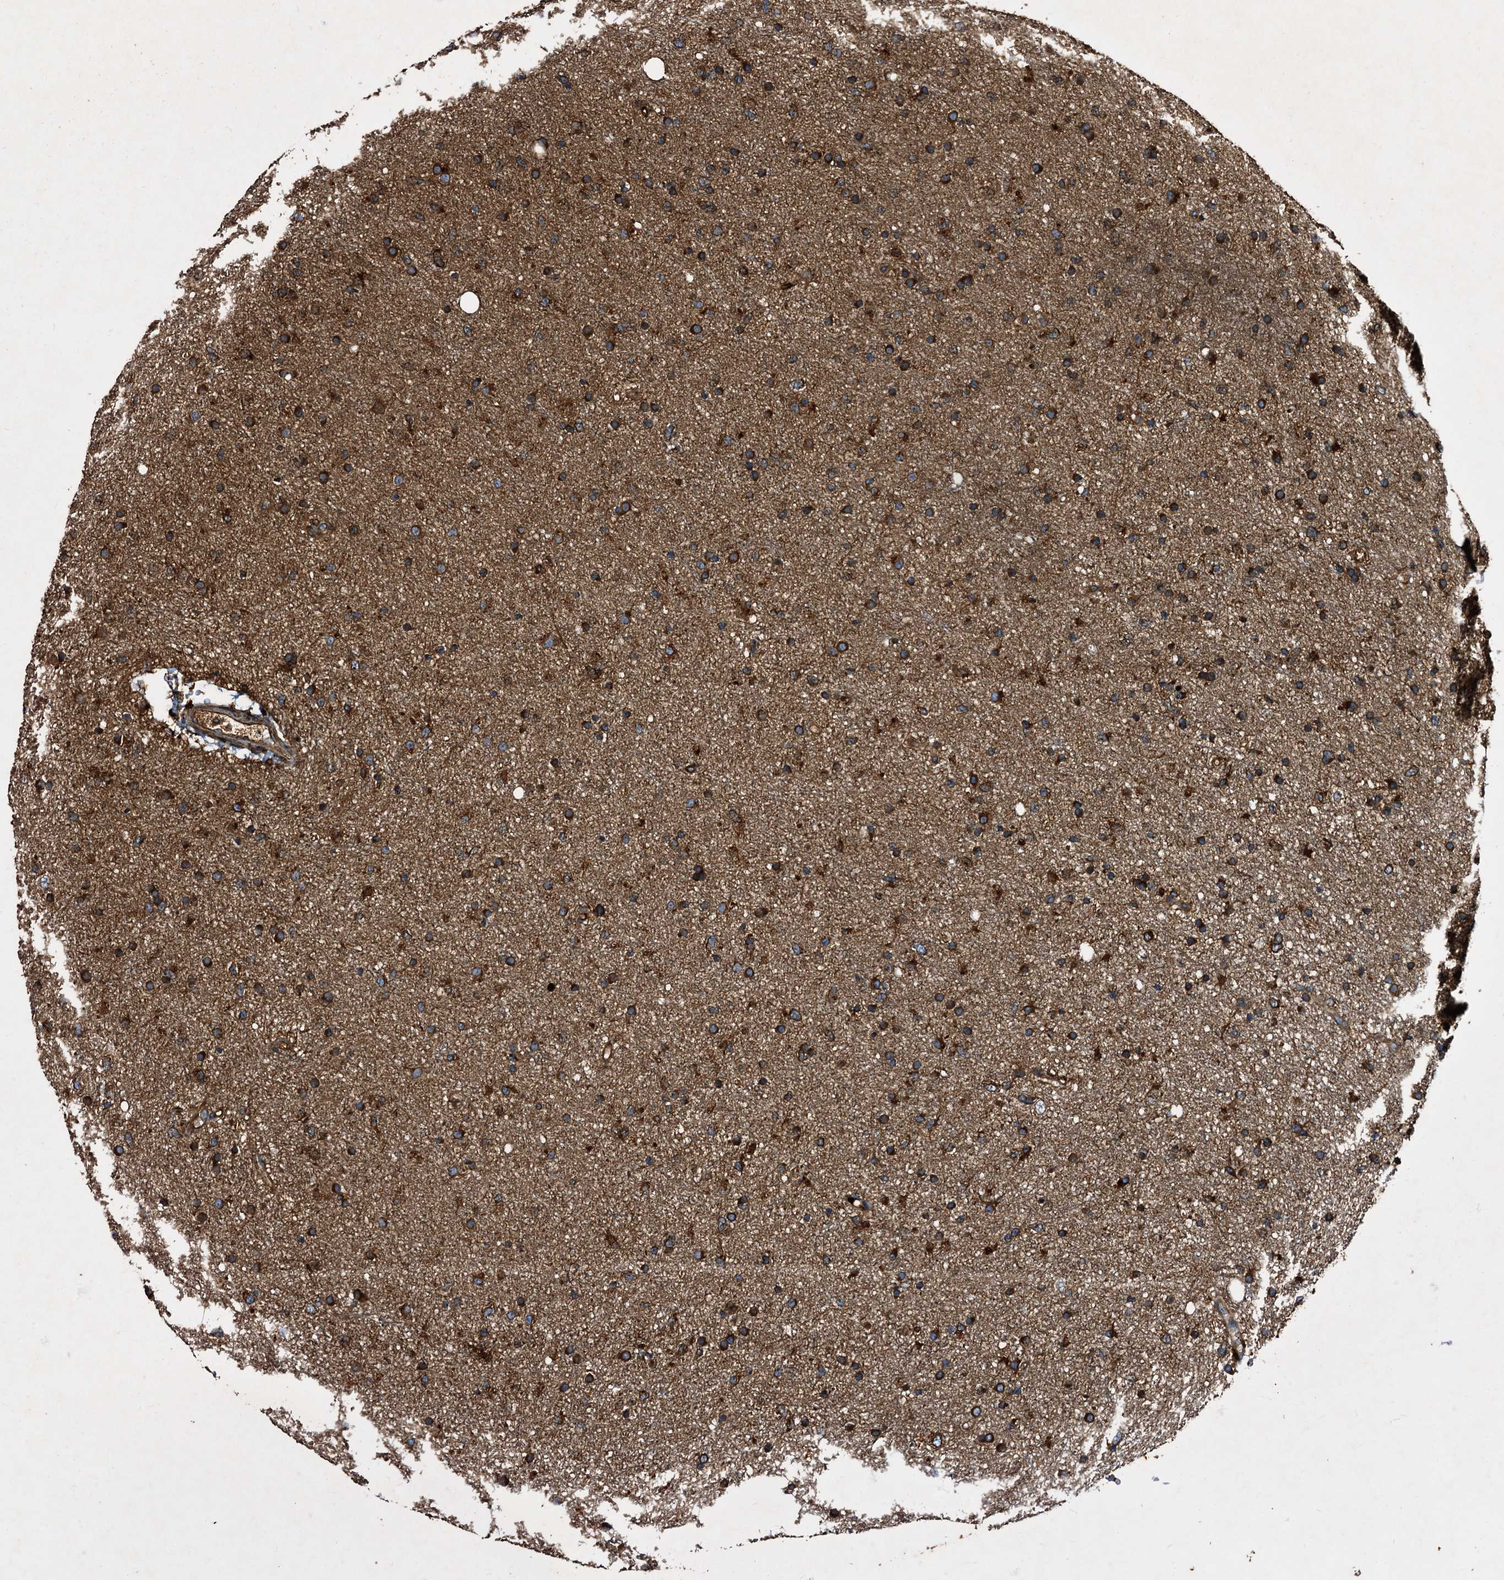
{"staining": {"intensity": "strong", "quantity": ">75%", "location": "cytoplasmic/membranous"}, "tissue": "glioma", "cell_type": "Tumor cells", "image_type": "cancer", "snomed": [{"axis": "morphology", "description": "Glioma, malignant, Low grade"}, {"axis": "topography", "description": "Cerebral cortex"}], "caption": "Tumor cells show strong cytoplasmic/membranous staining in approximately >75% of cells in low-grade glioma (malignant). Using DAB (brown) and hematoxylin (blue) stains, captured at high magnification using brightfield microscopy.", "gene": "PEX5", "patient": {"sex": "female", "age": 39}}